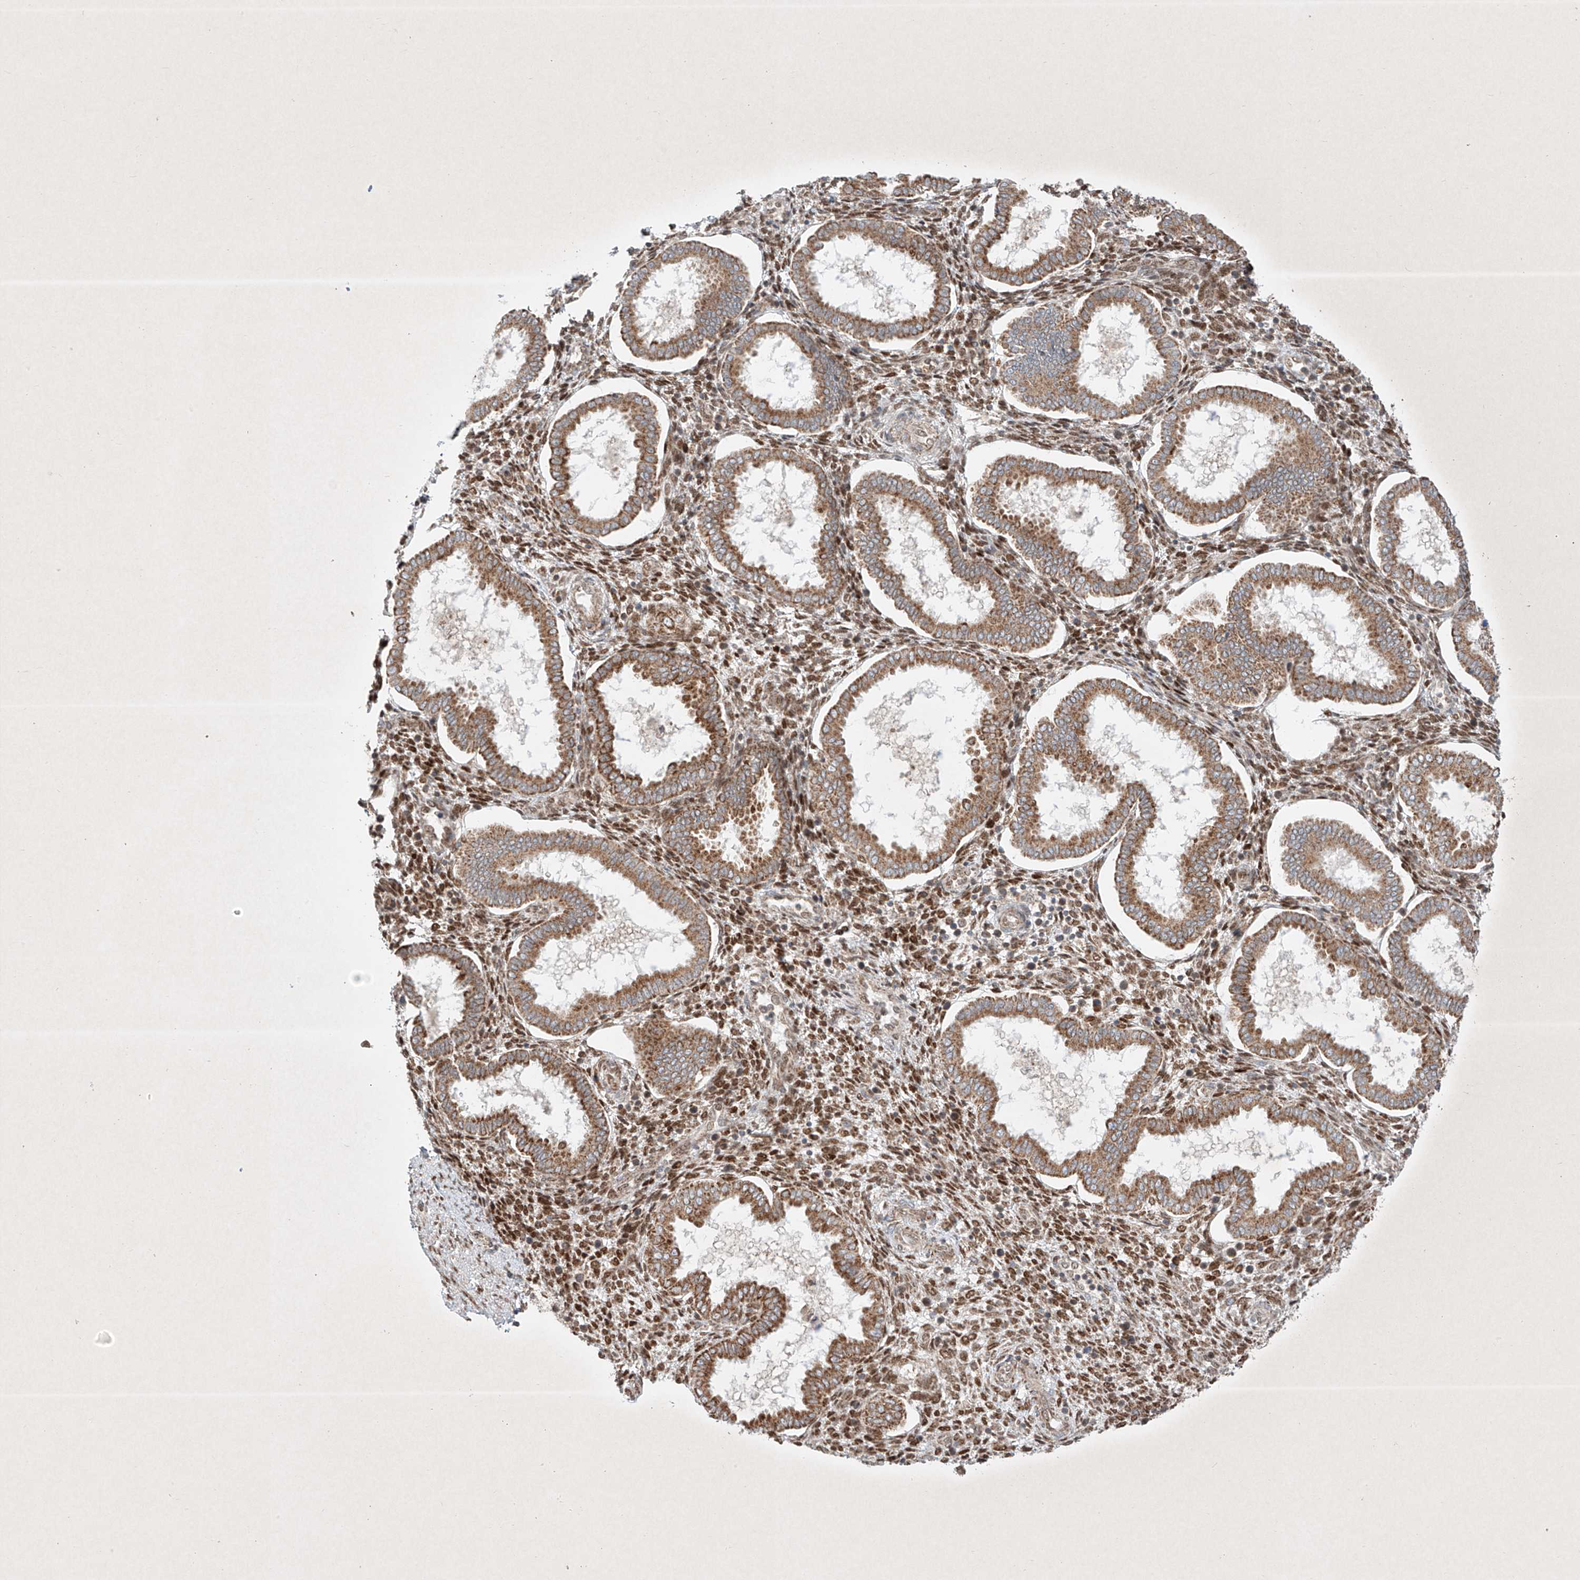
{"staining": {"intensity": "moderate", "quantity": ">75%", "location": "nuclear"}, "tissue": "endometrium", "cell_type": "Cells in endometrial stroma", "image_type": "normal", "snomed": [{"axis": "morphology", "description": "Normal tissue, NOS"}, {"axis": "topography", "description": "Endometrium"}], "caption": "High-power microscopy captured an immunohistochemistry (IHC) micrograph of unremarkable endometrium, revealing moderate nuclear staining in approximately >75% of cells in endometrial stroma.", "gene": "EPG5", "patient": {"sex": "female", "age": 24}}